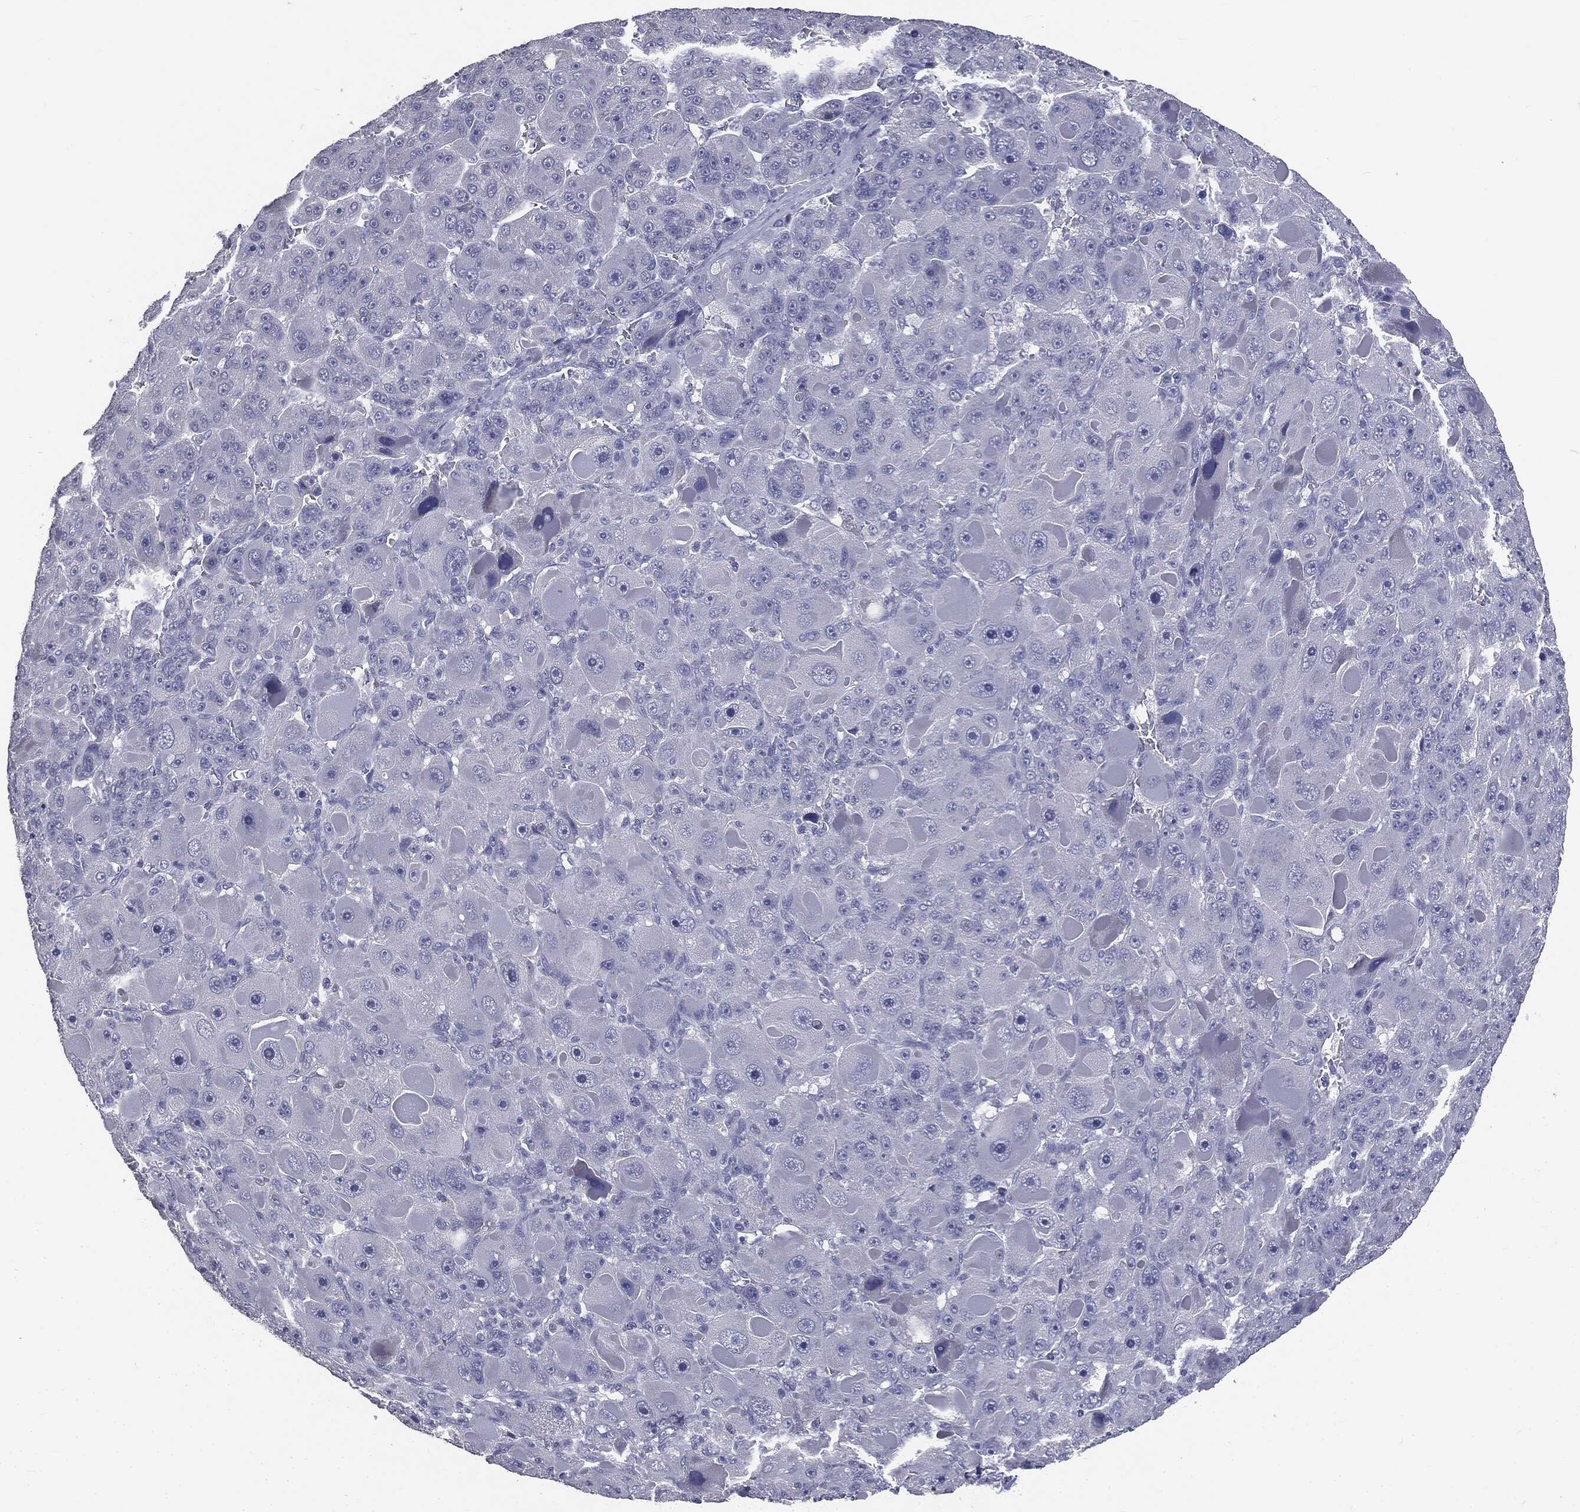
{"staining": {"intensity": "negative", "quantity": "none", "location": "none"}, "tissue": "liver cancer", "cell_type": "Tumor cells", "image_type": "cancer", "snomed": [{"axis": "morphology", "description": "Carcinoma, Hepatocellular, NOS"}, {"axis": "topography", "description": "Liver"}], "caption": "A histopathology image of human hepatocellular carcinoma (liver) is negative for staining in tumor cells.", "gene": "AFP", "patient": {"sex": "male", "age": 76}}